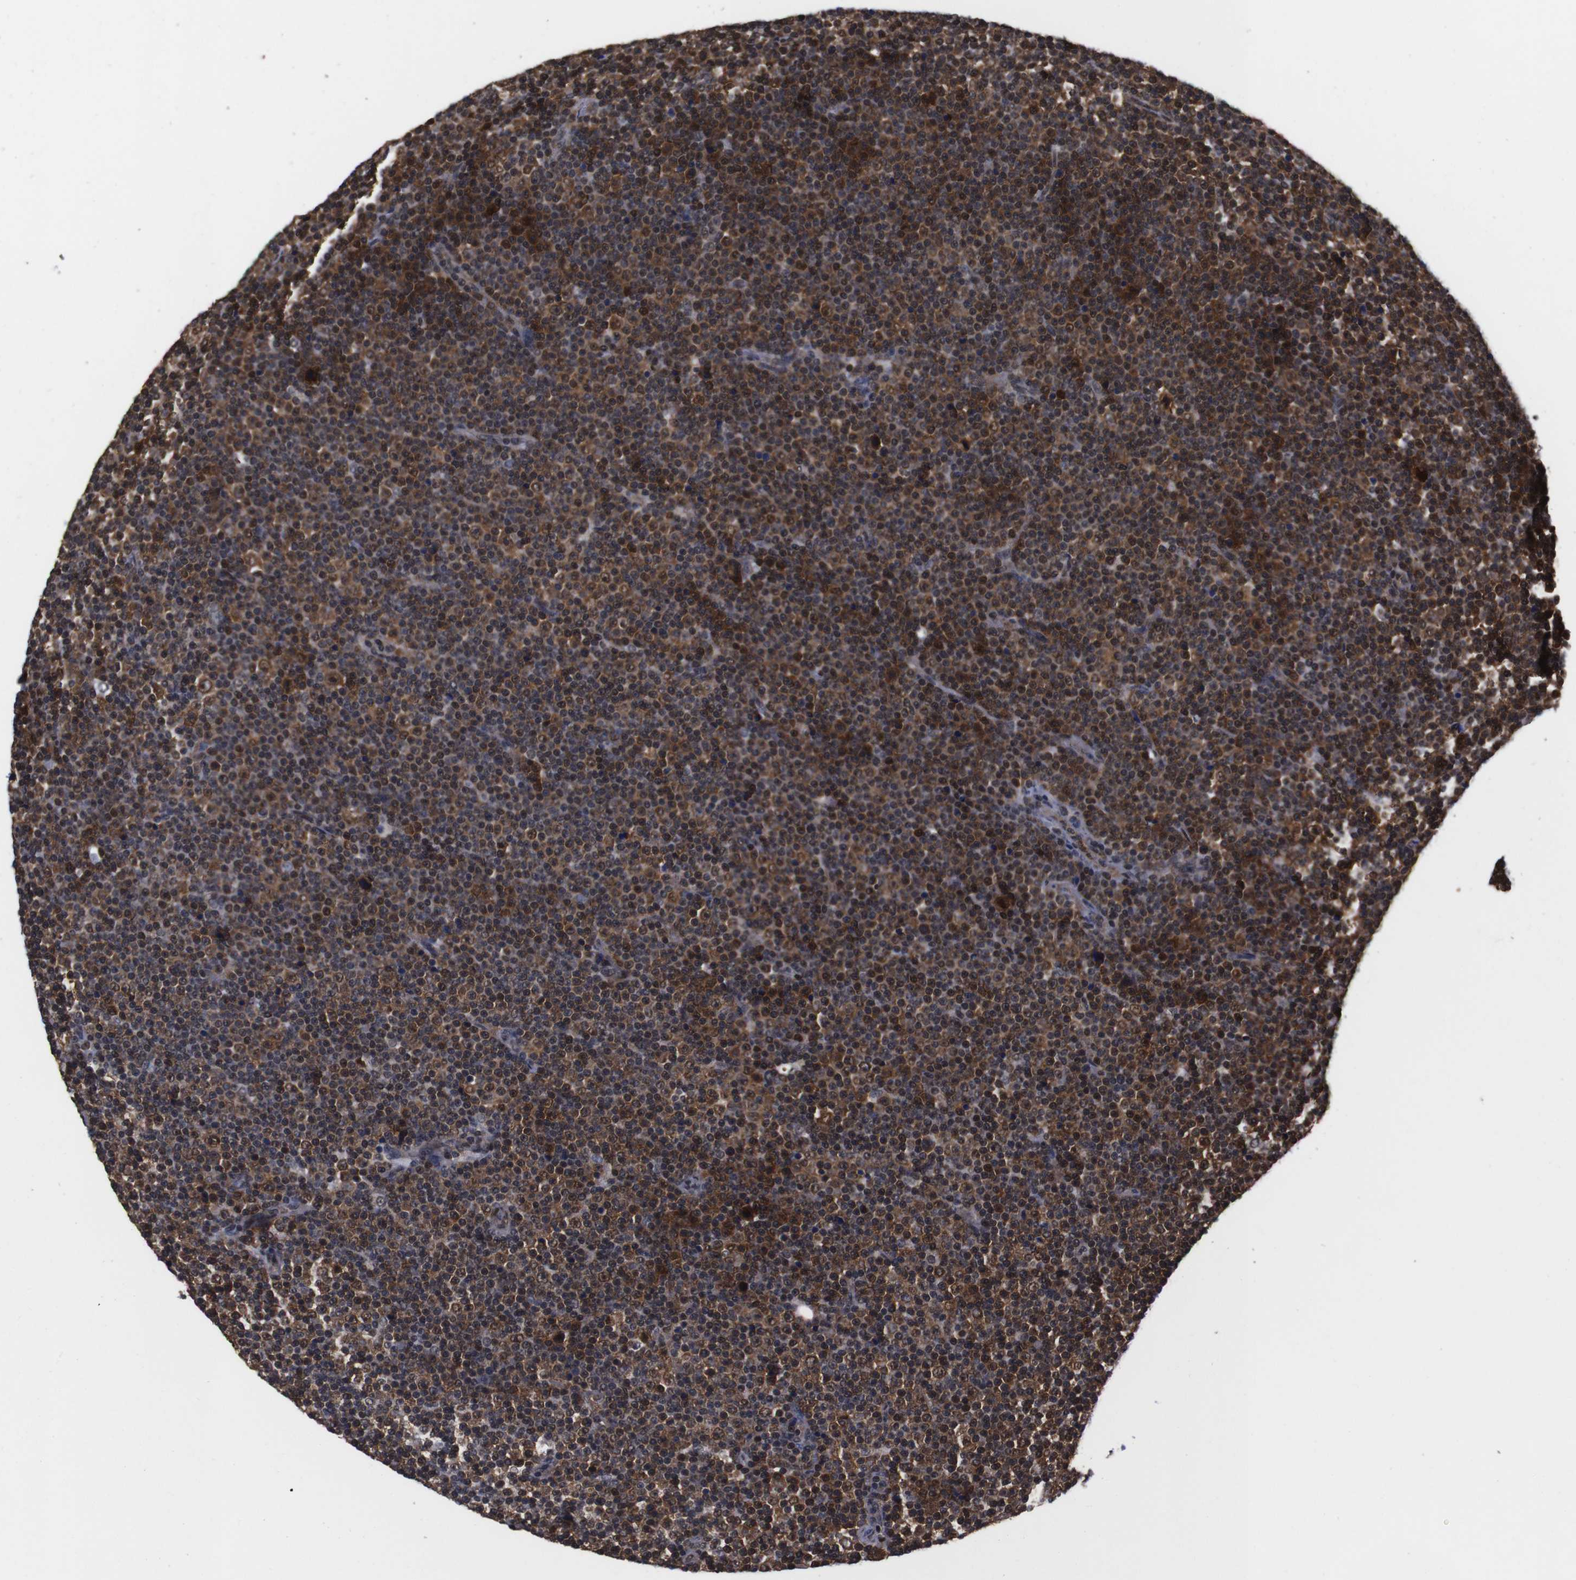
{"staining": {"intensity": "strong", "quantity": ">75%", "location": "cytoplasmic/membranous,nuclear"}, "tissue": "lymphoma", "cell_type": "Tumor cells", "image_type": "cancer", "snomed": [{"axis": "morphology", "description": "Malignant lymphoma, non-Hodgkin's type, Low grade"}, {"axis": "topography", "description": "Lymph node"}], "caption": "The photomicrograph demonstrates immunohistochemical staining of lymphoma. There is strong cytoplasmic/membranous and nuclear staining is present in about >75% of tumor cells.", "gene": "UBQLN2", "patient": {"sex": "female", "age": 67}}